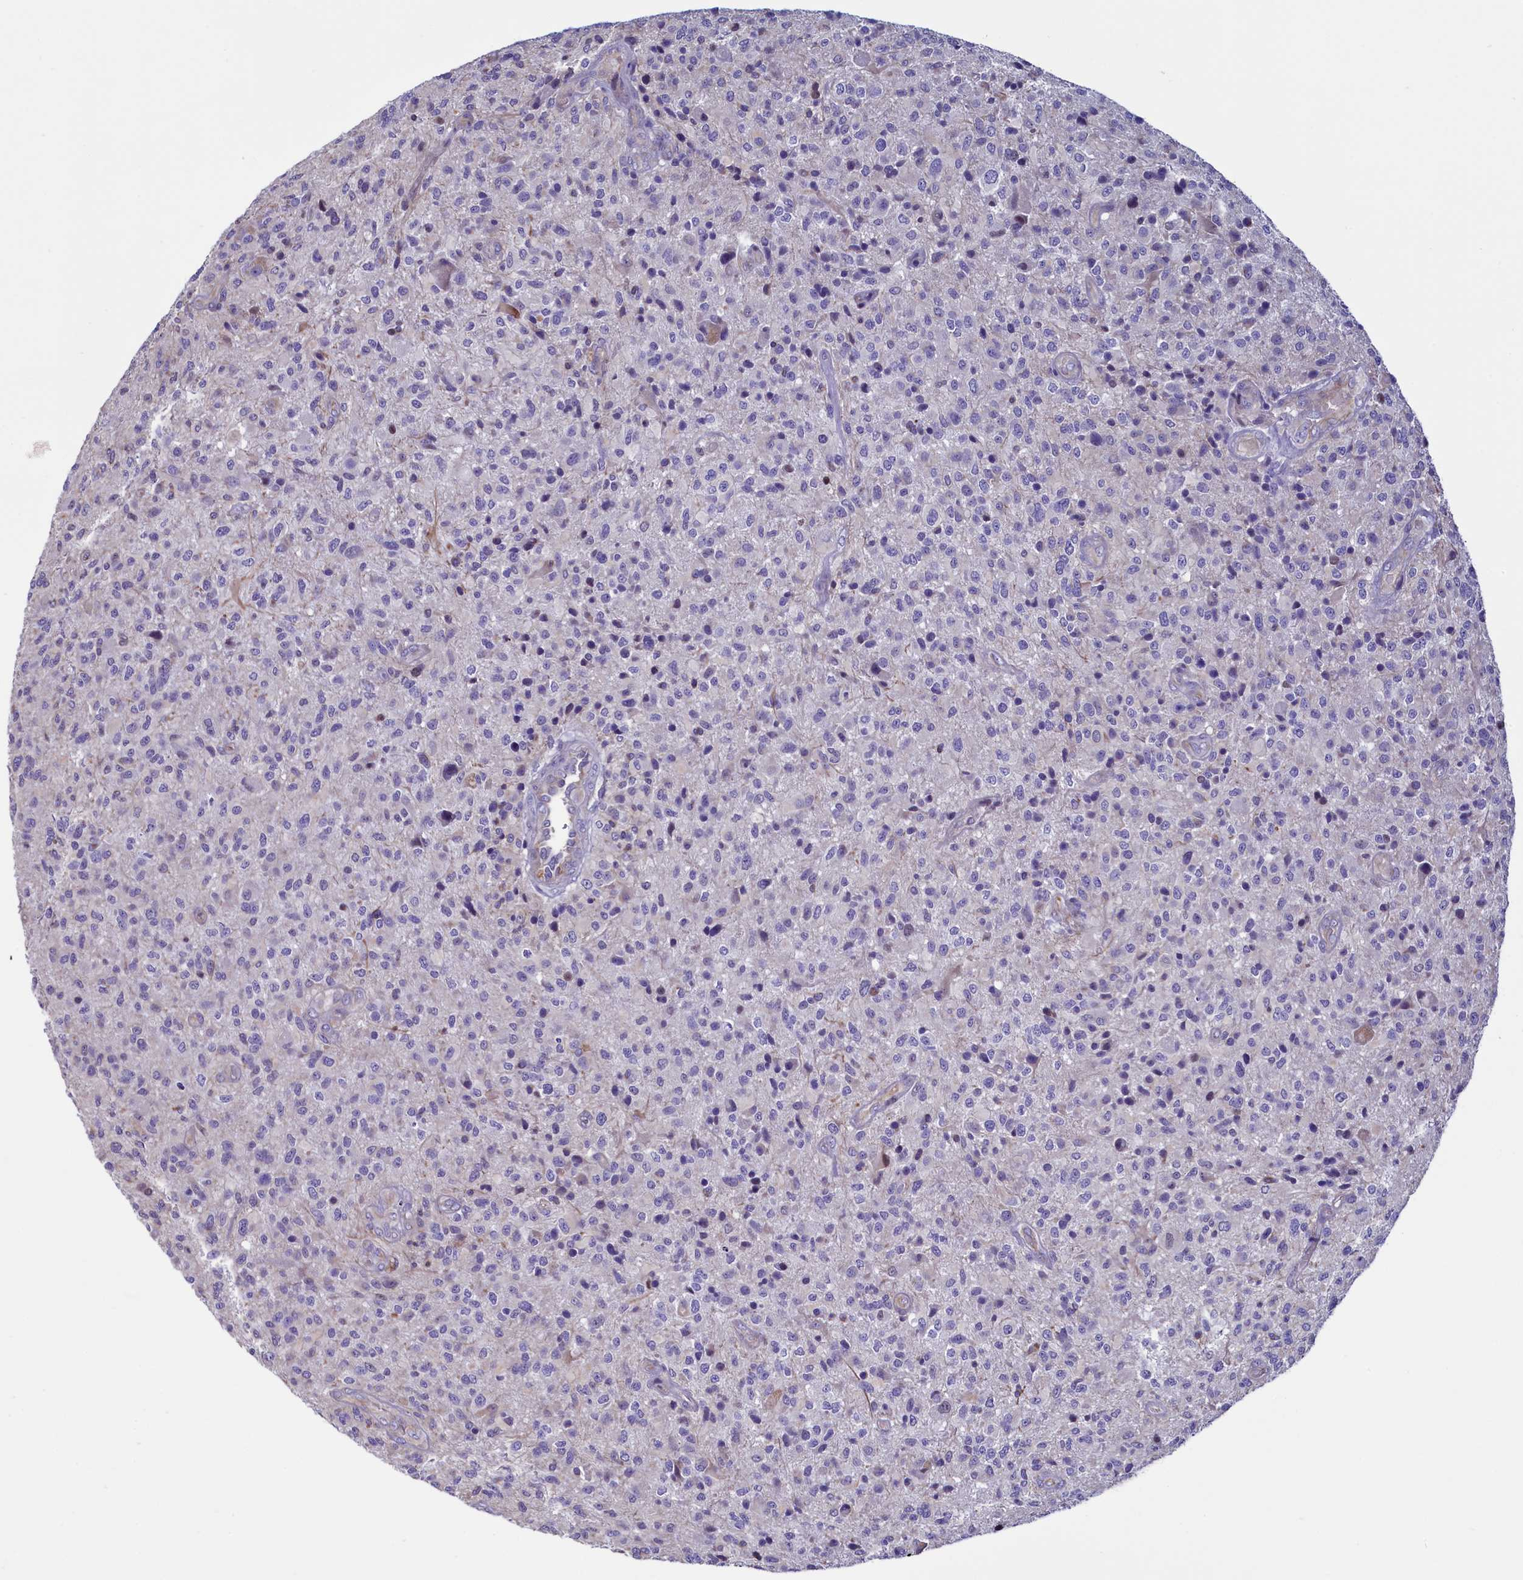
{"staining": {"intensity": "negative", "quantity": "none", "location": "none"}, "tissue": "glioma", "cell_type": "Tumor cells", "image_type": "cancer", "snomed": [{"axis": "morphology", "description": "Glioma, malignant, High grade"}, {"axis": "topography", "description": "Brain"}], "caption": "Immunohistochemistry of human glioma displays no positivity in tumor cells.", "gene": "PDILT", "patient": {"sex": "male", "age": 47}}